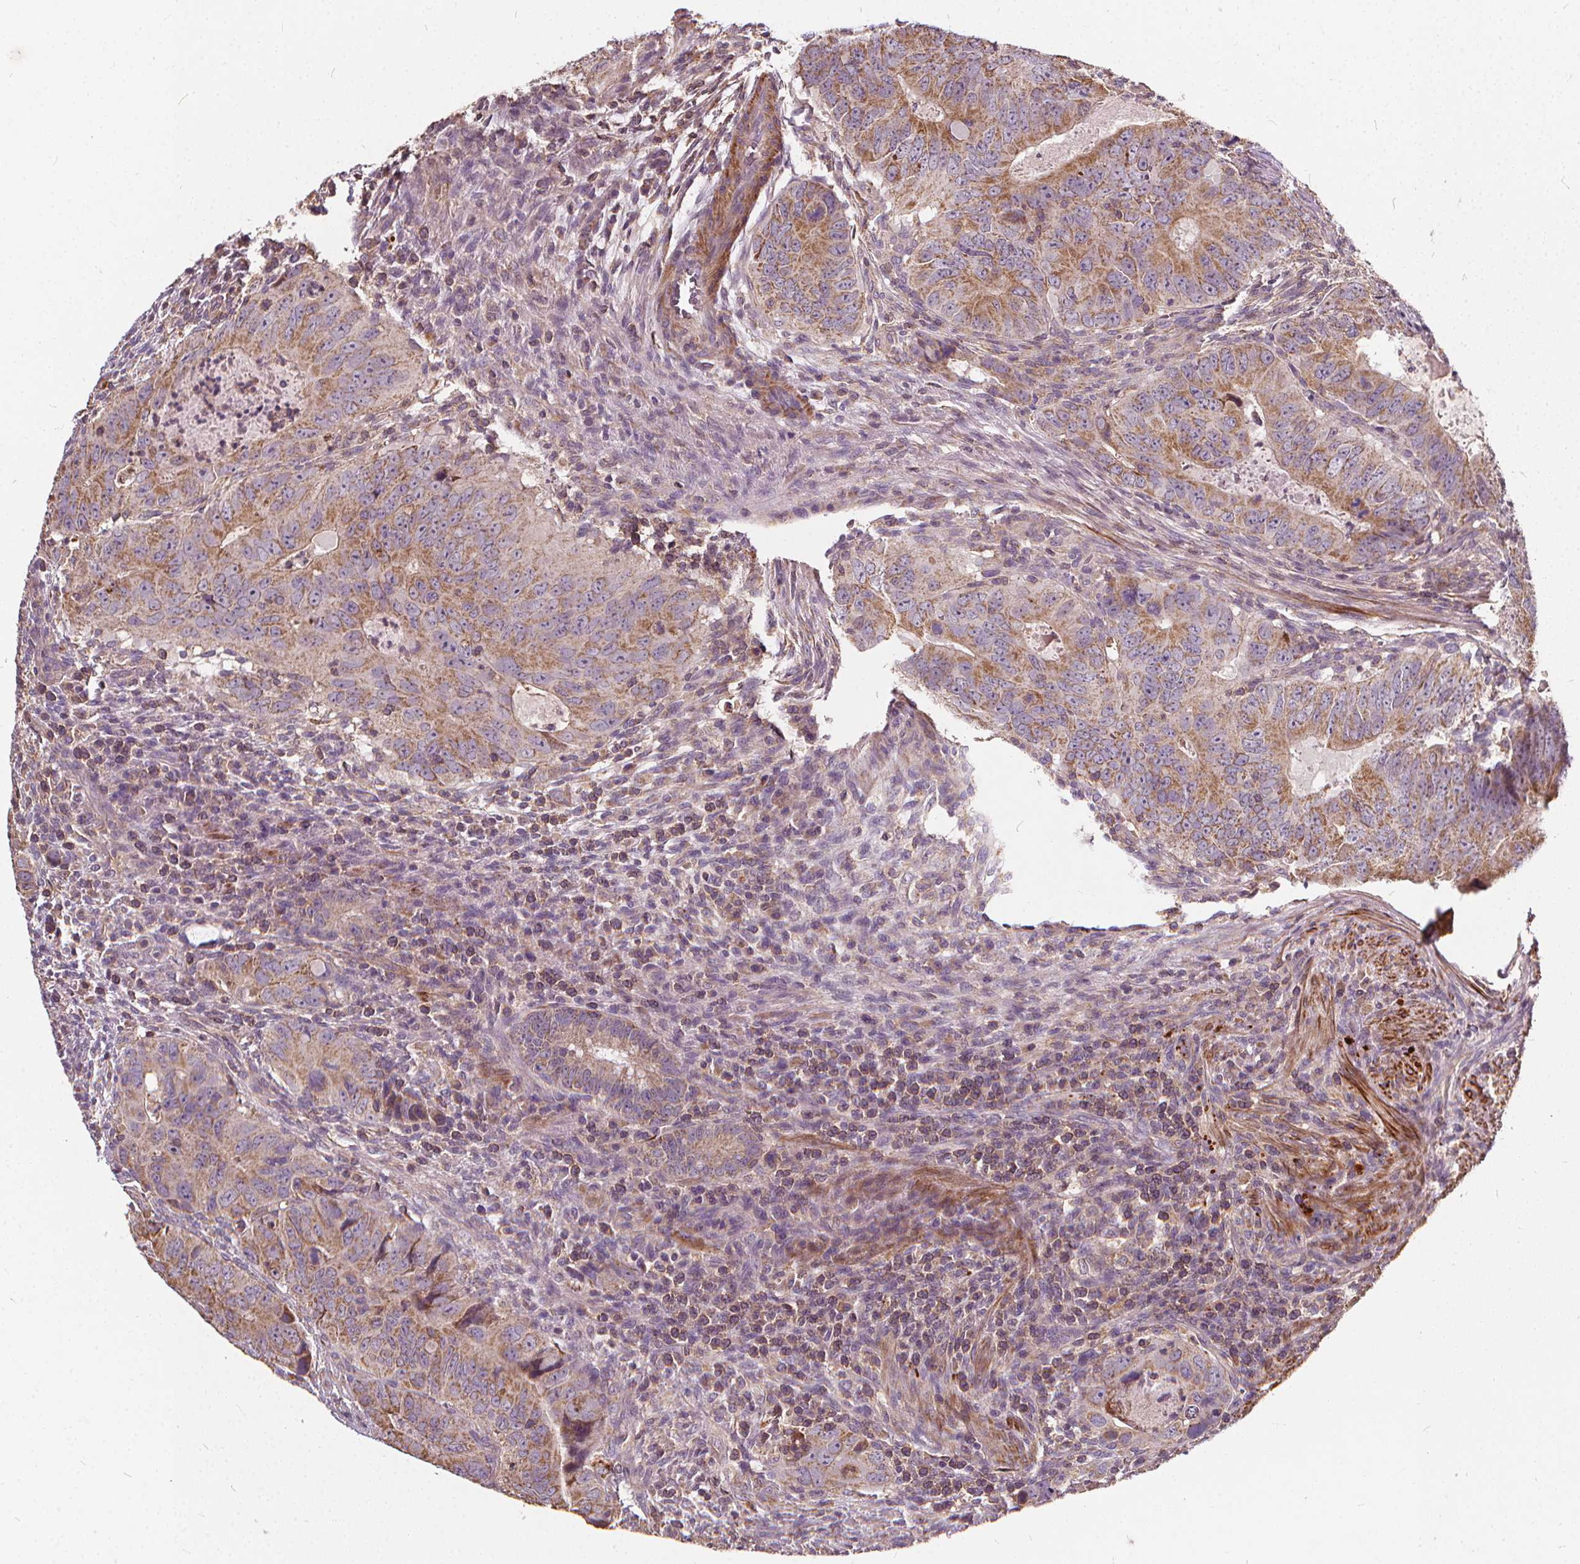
{"staining": {"intensity": "moderate", "quantity": ">75%", "location": "cytoplasmic/membranous"}, "tissue": "colorectal cancer", "cell_type": "Tumor cells", "image_type": "cancer", "snomed": [{"axis": "morphology", "description": "Adenocarcinoma, NOS"}, {"axis": "topography", "description": "Colon"}], "caption": "Colorectal cancer stained with DAB immunohistochemistry demonstrates medium levels of moderate cytoplasmic/membranous staining in approximately >75% of tumor cells.", "gene": "ORAI2", "patient": {"sex": "male", "age": 79}}